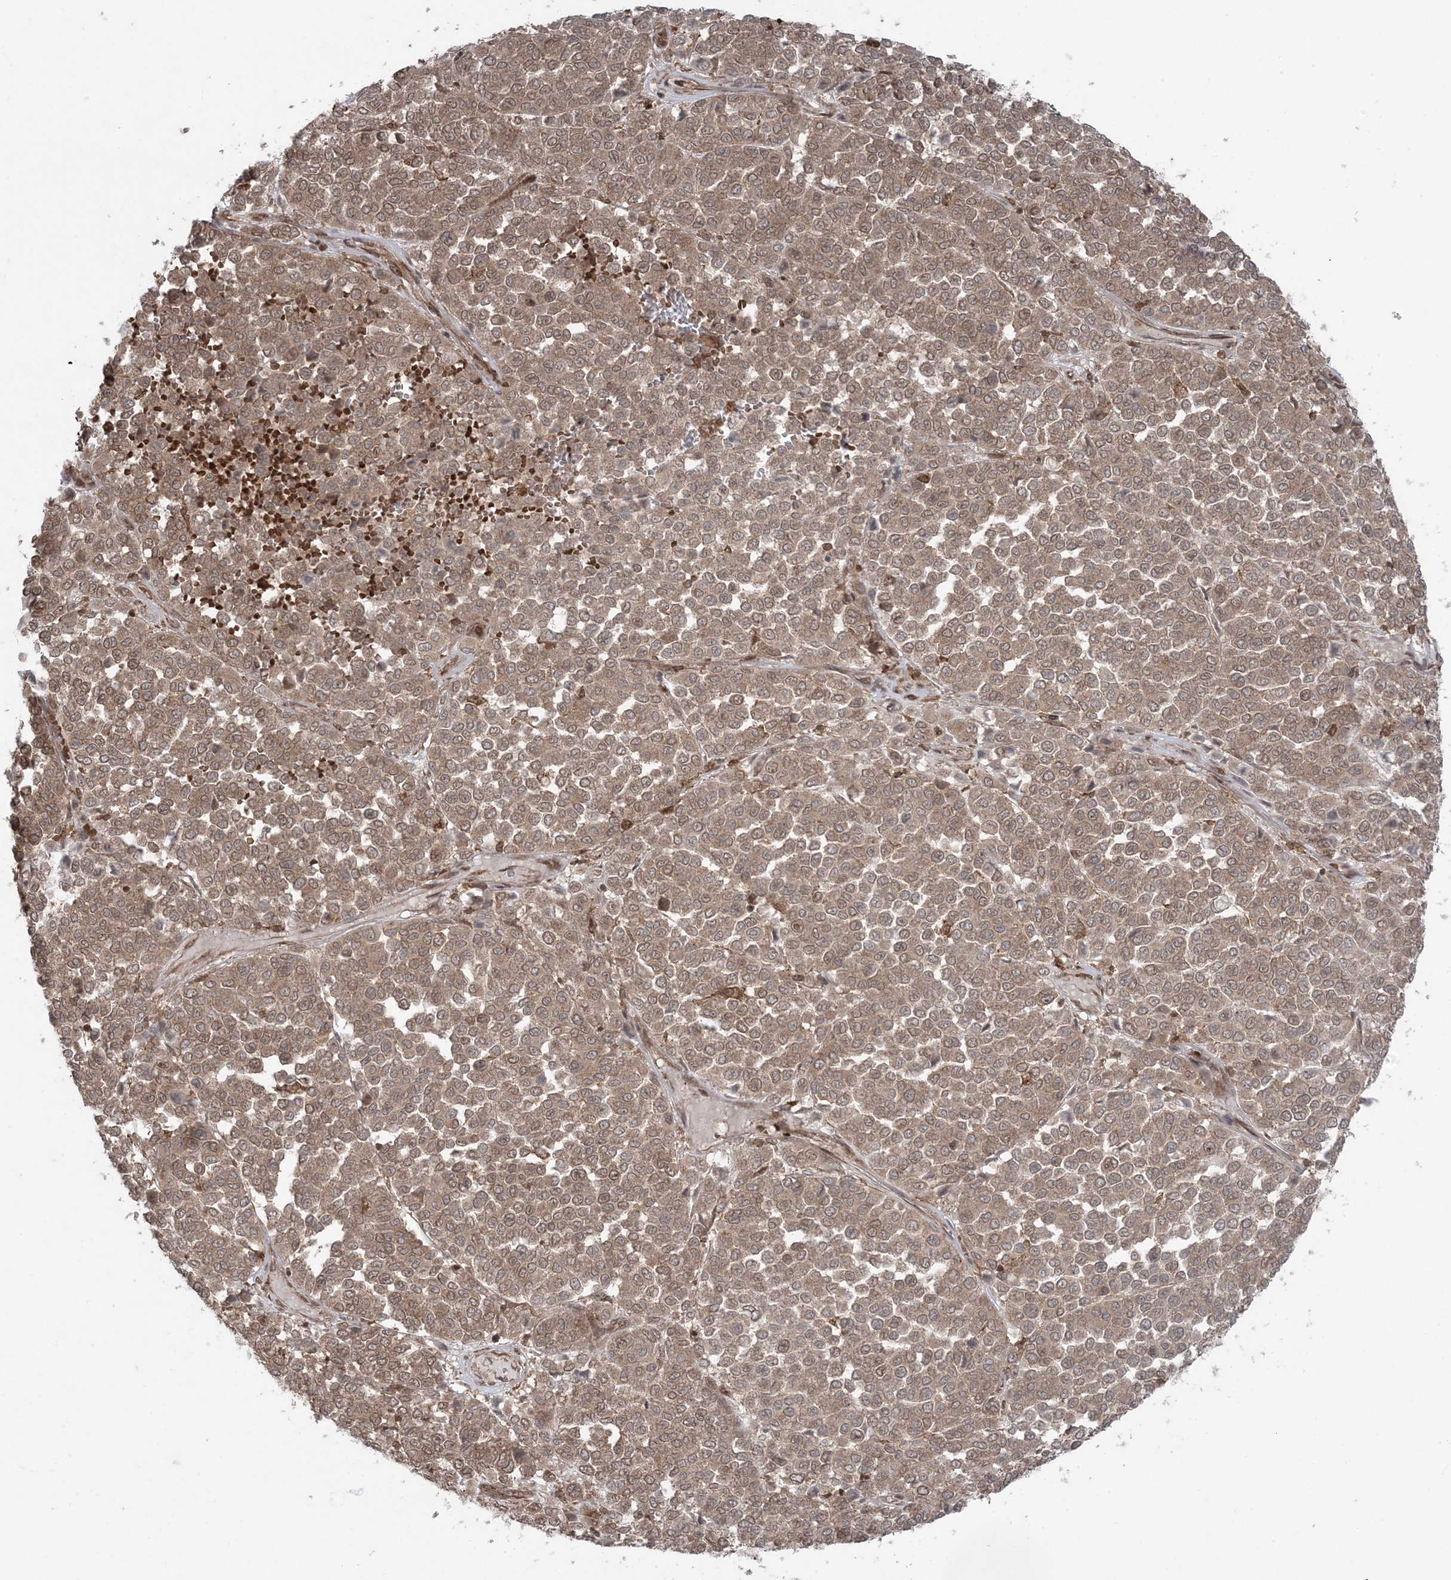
{"staining": {"intensity": "moderate", "quantity": ">75%", "location": "cytoplasmic/membranous"}, "tissue": "melanoma", "cell_type": "Tumor cells", "image_type": "cancer", "snomed": [{"axis": "morphology", "description": "Malignant melanoma, Metastatic site"}, {"axis": "topography", "description": "Pancreas"}], "caption": "A medium amount of moderate cytoplasmic/membranous staining is seen in approximately >75% of tumor cells in malignant melanoma (metastatic site) tissue. The protein of interest is shown in brown color, while the nuclei are stained blue.", "gene": "DDX19B", "patient": {"sex": "female", "age": 30}}